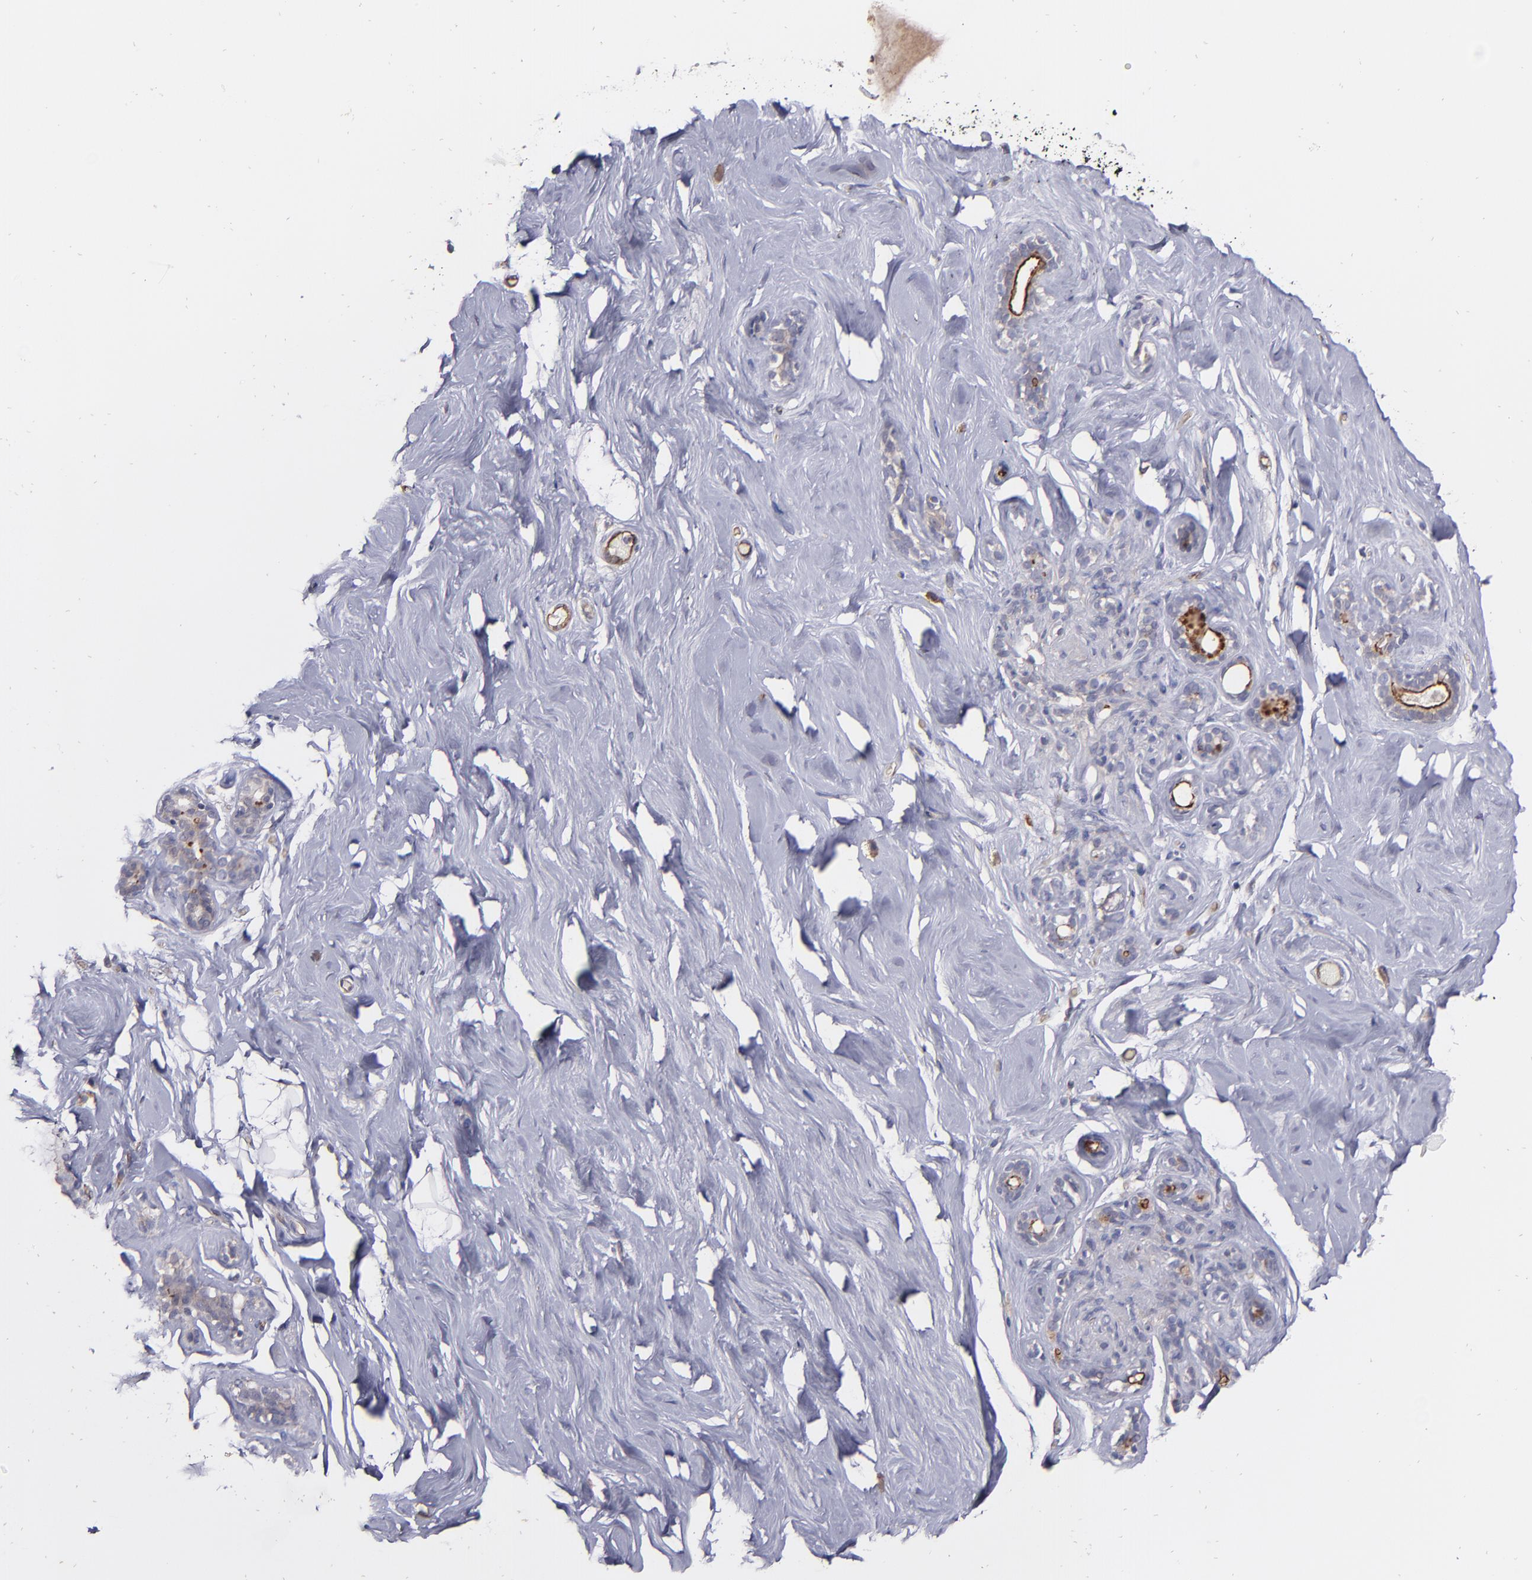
{"staining": {"intensity": "negative", "quantity": "none", "location": "none"}, "tissue": "breast", "cell_type": "Adipocytes", "image_type": "normal", "snomed": [{"axis": "morphology", "description": "Normal tissue, NOS"}, {"axis": "topography", "description": "Breast"}], "caption": "Immunohistochemistry of normal breast displays no expression in adipocytes.", "gene": "ICAM1", "patient": {"sex": "female", "age": 75}}